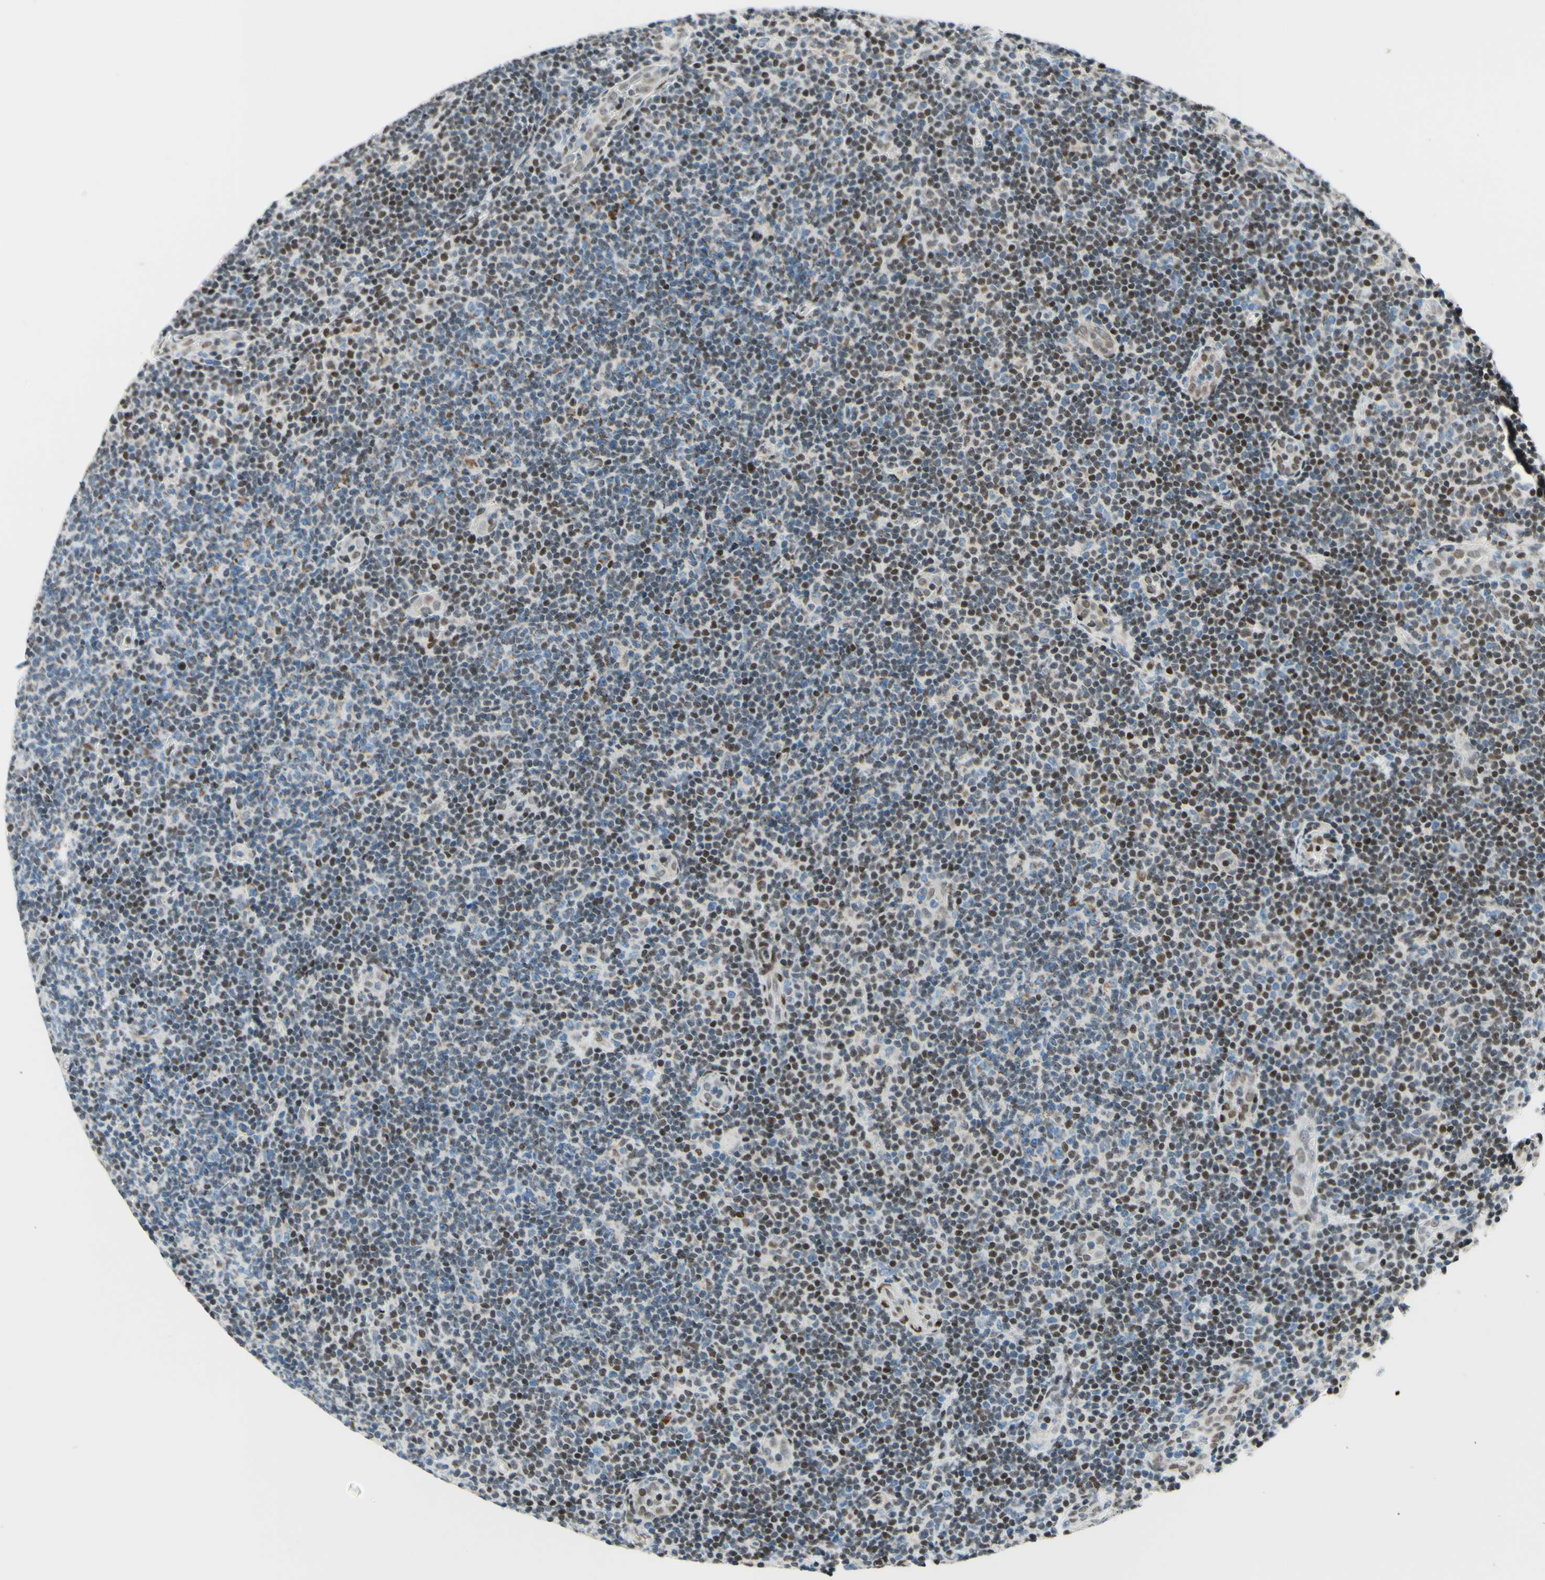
{"staining": {"intensity": "moderate", "quantity": "25%-75%", "location": "cytoplasmic/membranous,nuclear"}, "tissue": "lymphoma", "cell_type": "Tumor cells", "image_type": "cancer", "snomed": [{"axis": "morphology", "description": "Malignant lymphoma, non-Hodgkin's type, Low grade"}, {"axis": "topography", "description": "Lymph node"}], "caption": "This histopathology image shows immunohistochemistry (IHC) staining of human lymphoma, with medium moderate cytoplasmic/membranous and nuclear expression in about 25%-75% of tumor cells.", "gene": "CBX7", "patient": {"sex": "male", "age": 83}}